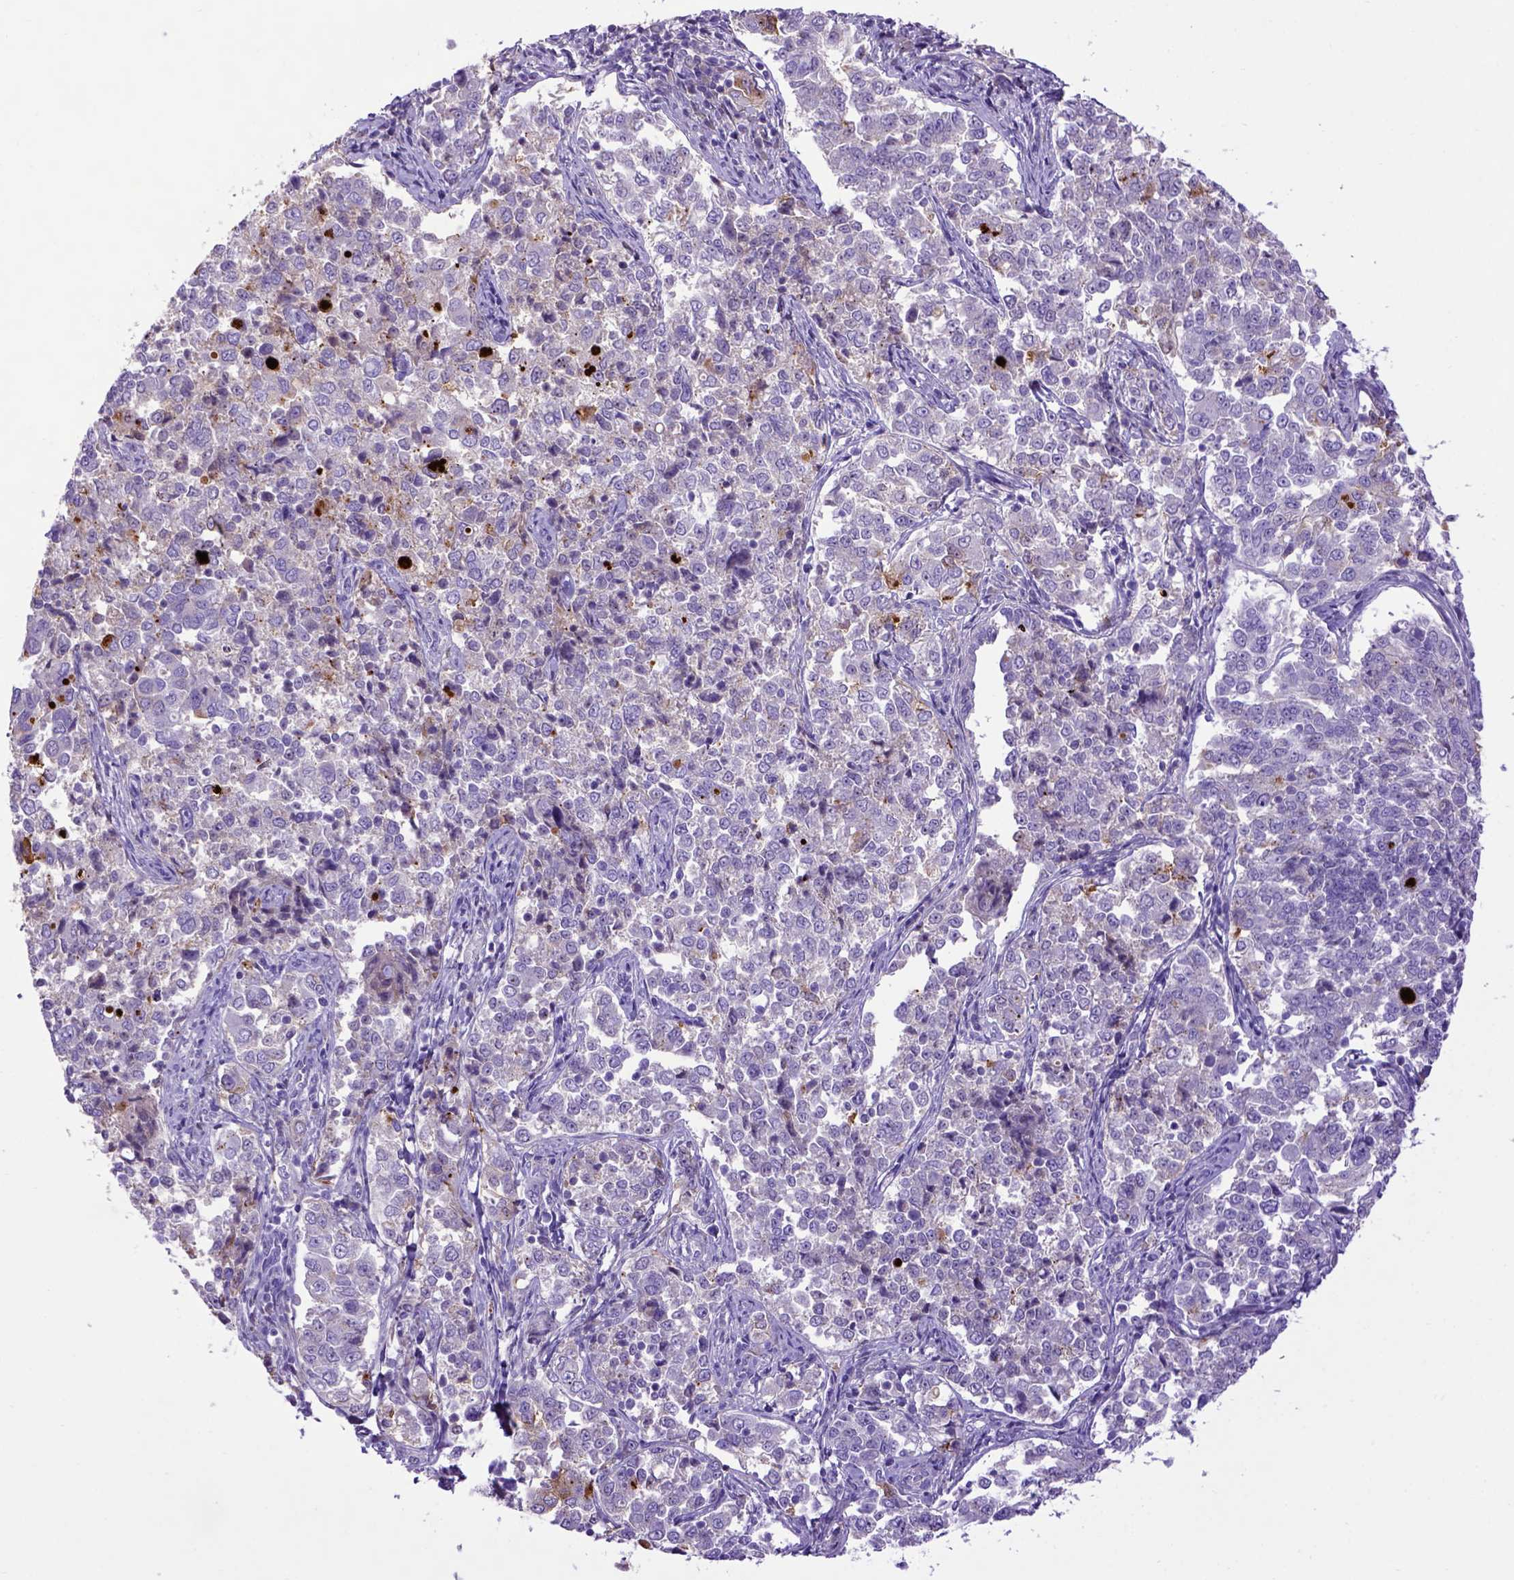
{"staining": {"intensity": "negative", "quantity": "none", "location": "none"}, "tissue": "endometrial cancer", "cell_type": "Tumor cells", "image_type": "cancer", "snomed": [{"axis": "morphology", "description": "Adenocarcinoma, NOS"}, {"axis": "topography", "description": "Endometrium"}], "caption": "IHC of adenocarcinoma (endometrial) displays no positivity in tumor cells.", "gene": "ADAM12", "patient": {"sex": "female", "age": 43}}